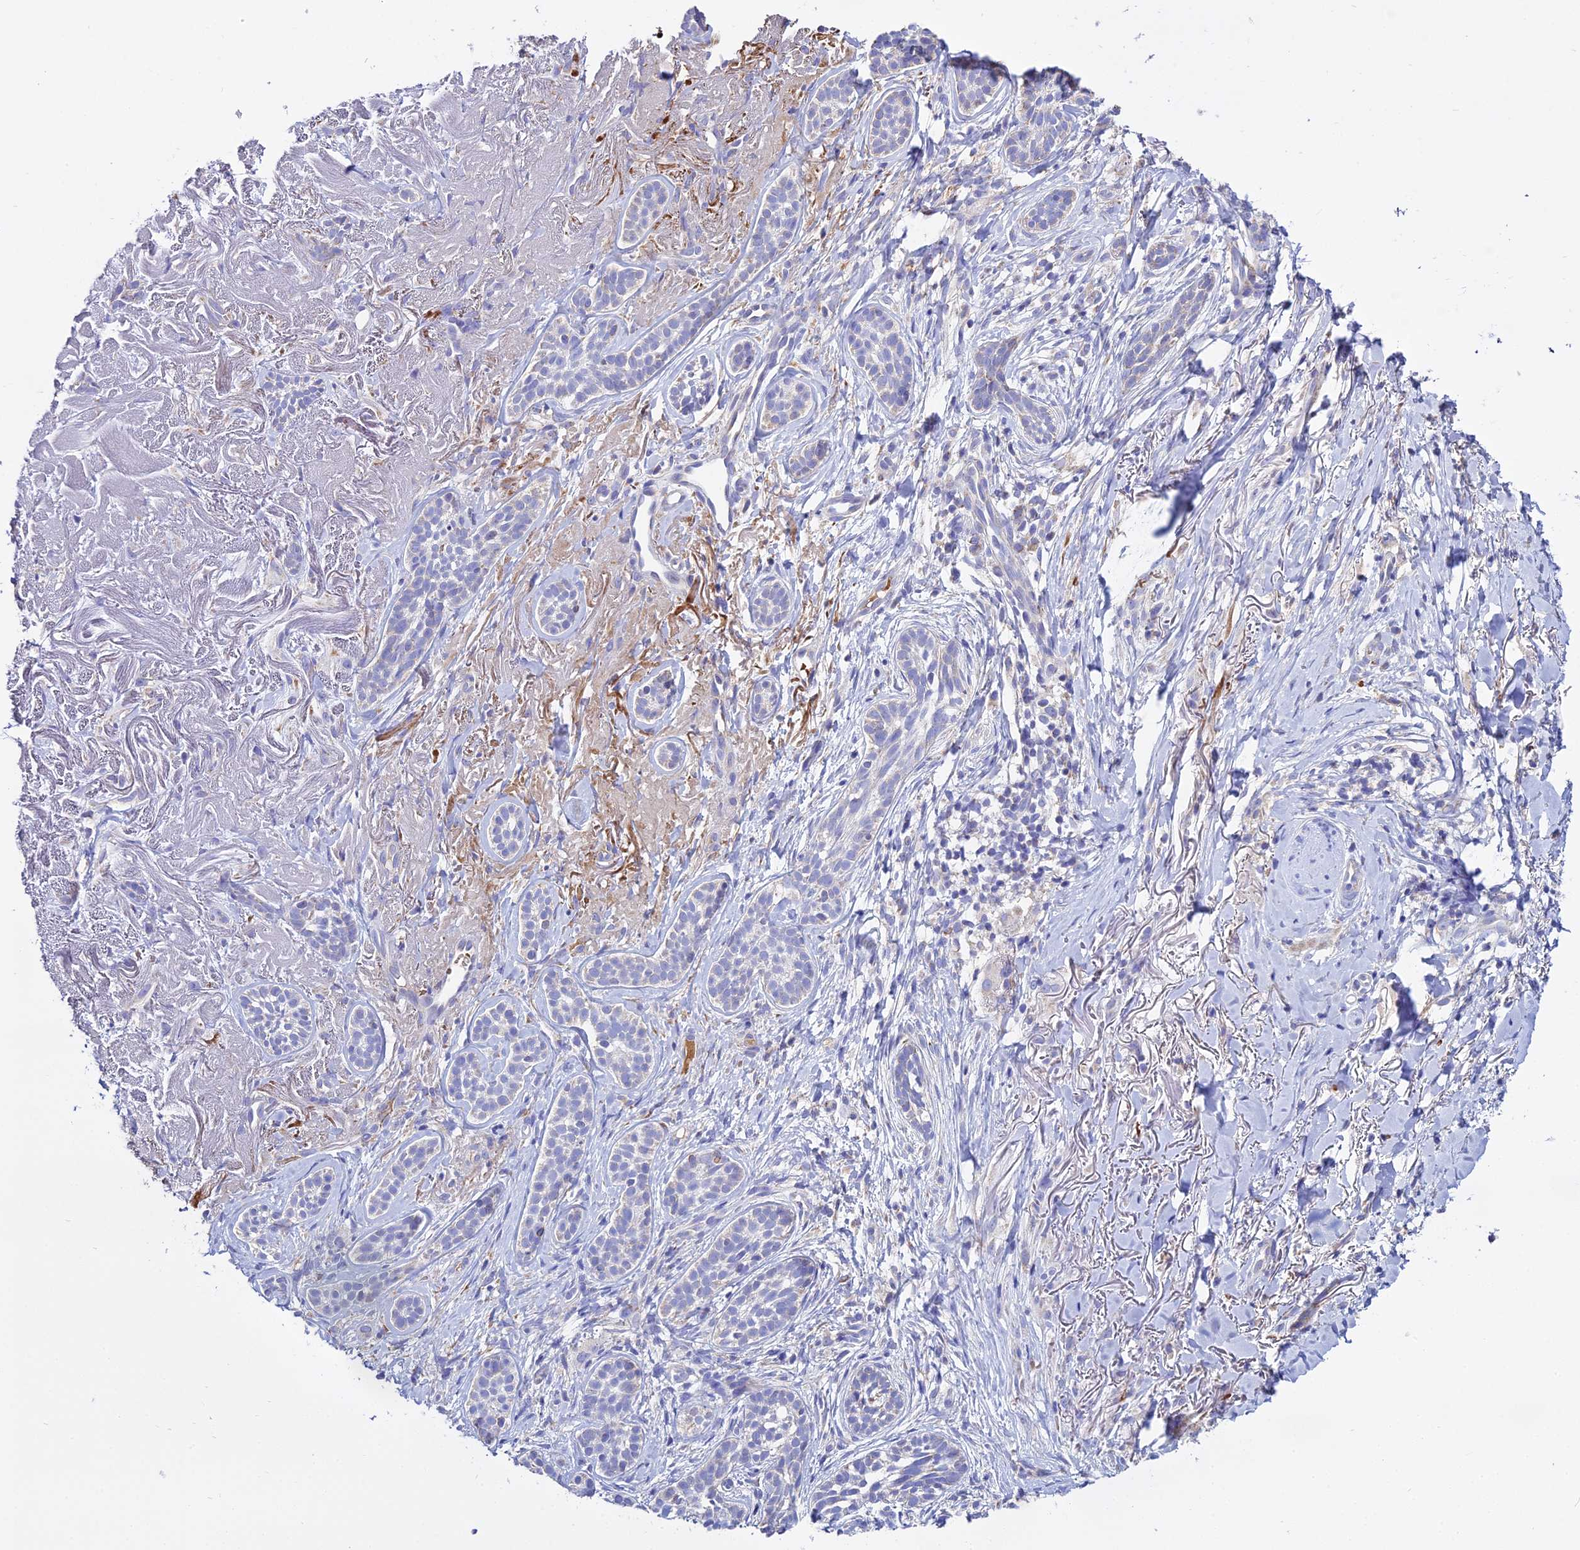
{"staining": {"intensity": "negative", "quantity": "none", "location": "none"}, "tissue": "skin cancer", "cell_type": "Tumor cells", "image_type": "cancer", "snomed": [{"axis": "morphology", "description": "Basal cell carcinoma"}, {"axis": "topography", "description": "Skin"}], "caption": "Basal cell carcinoma (skin) stained for a protein using IHC displays no staining tumor cells.", "gene": "TYW5", "patient": {"sex": "male", "age": 71}}